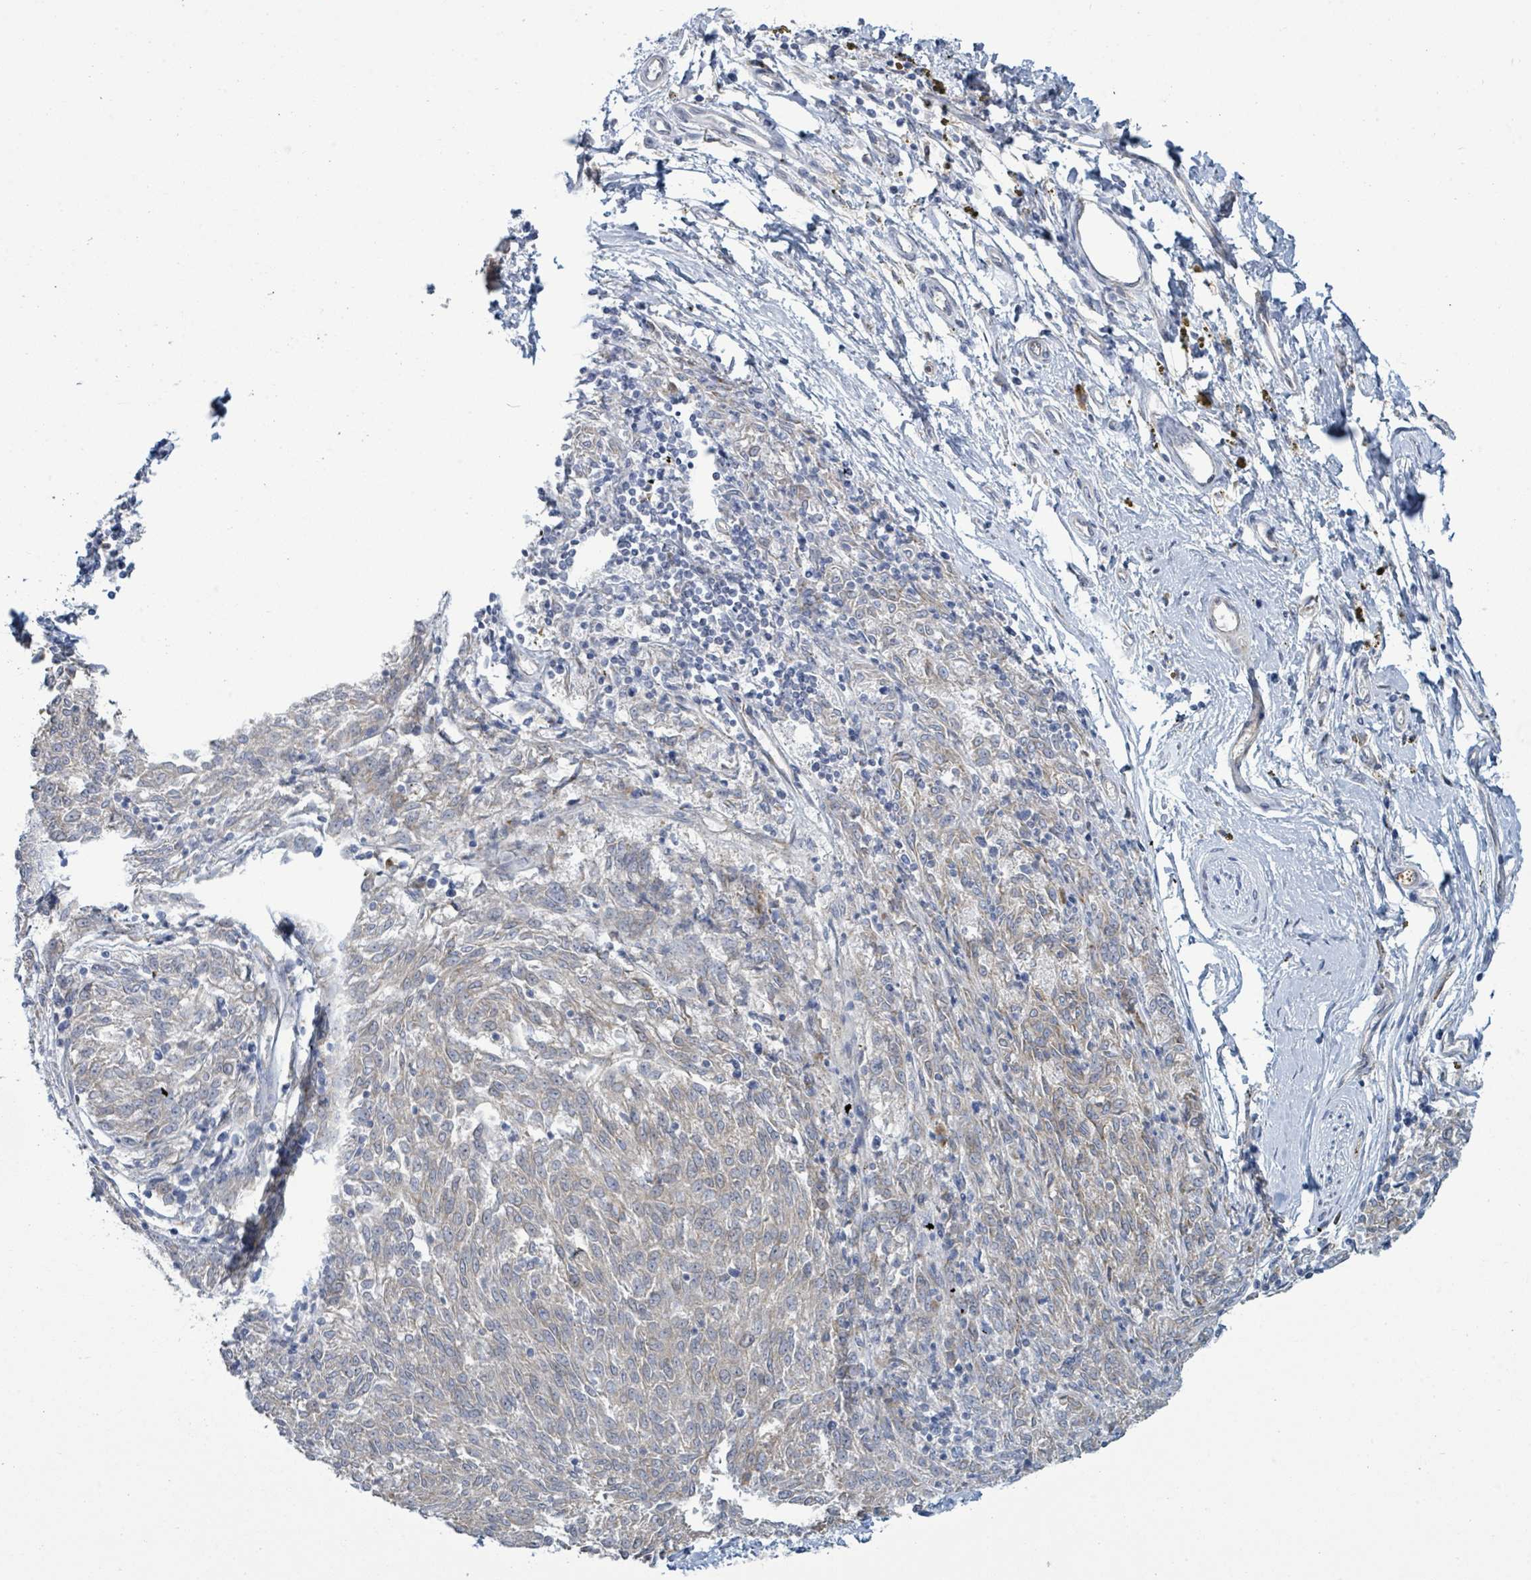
{"staining": {"intensity": "weak", "quantity": "<25%", "location": "cytoplasmic/membranous"}, "tissue": "melanoma", "cell_type": "Tumor cells", "image_type": "cancer", "snomed": [{"axis": "morphology", "description": "Malignant melanoma, NOS"}, {"axis": "topography", "description": "Skin"}], "caption": "IHC photomicrograph of neoplastic tissue: melanoma stained with DAB (3,3'-diaminobenzidine) displays no significant protein expression in tumor cells.", "gene": "SIRPB1", "patient": {"sex": "female", "age": 72}}